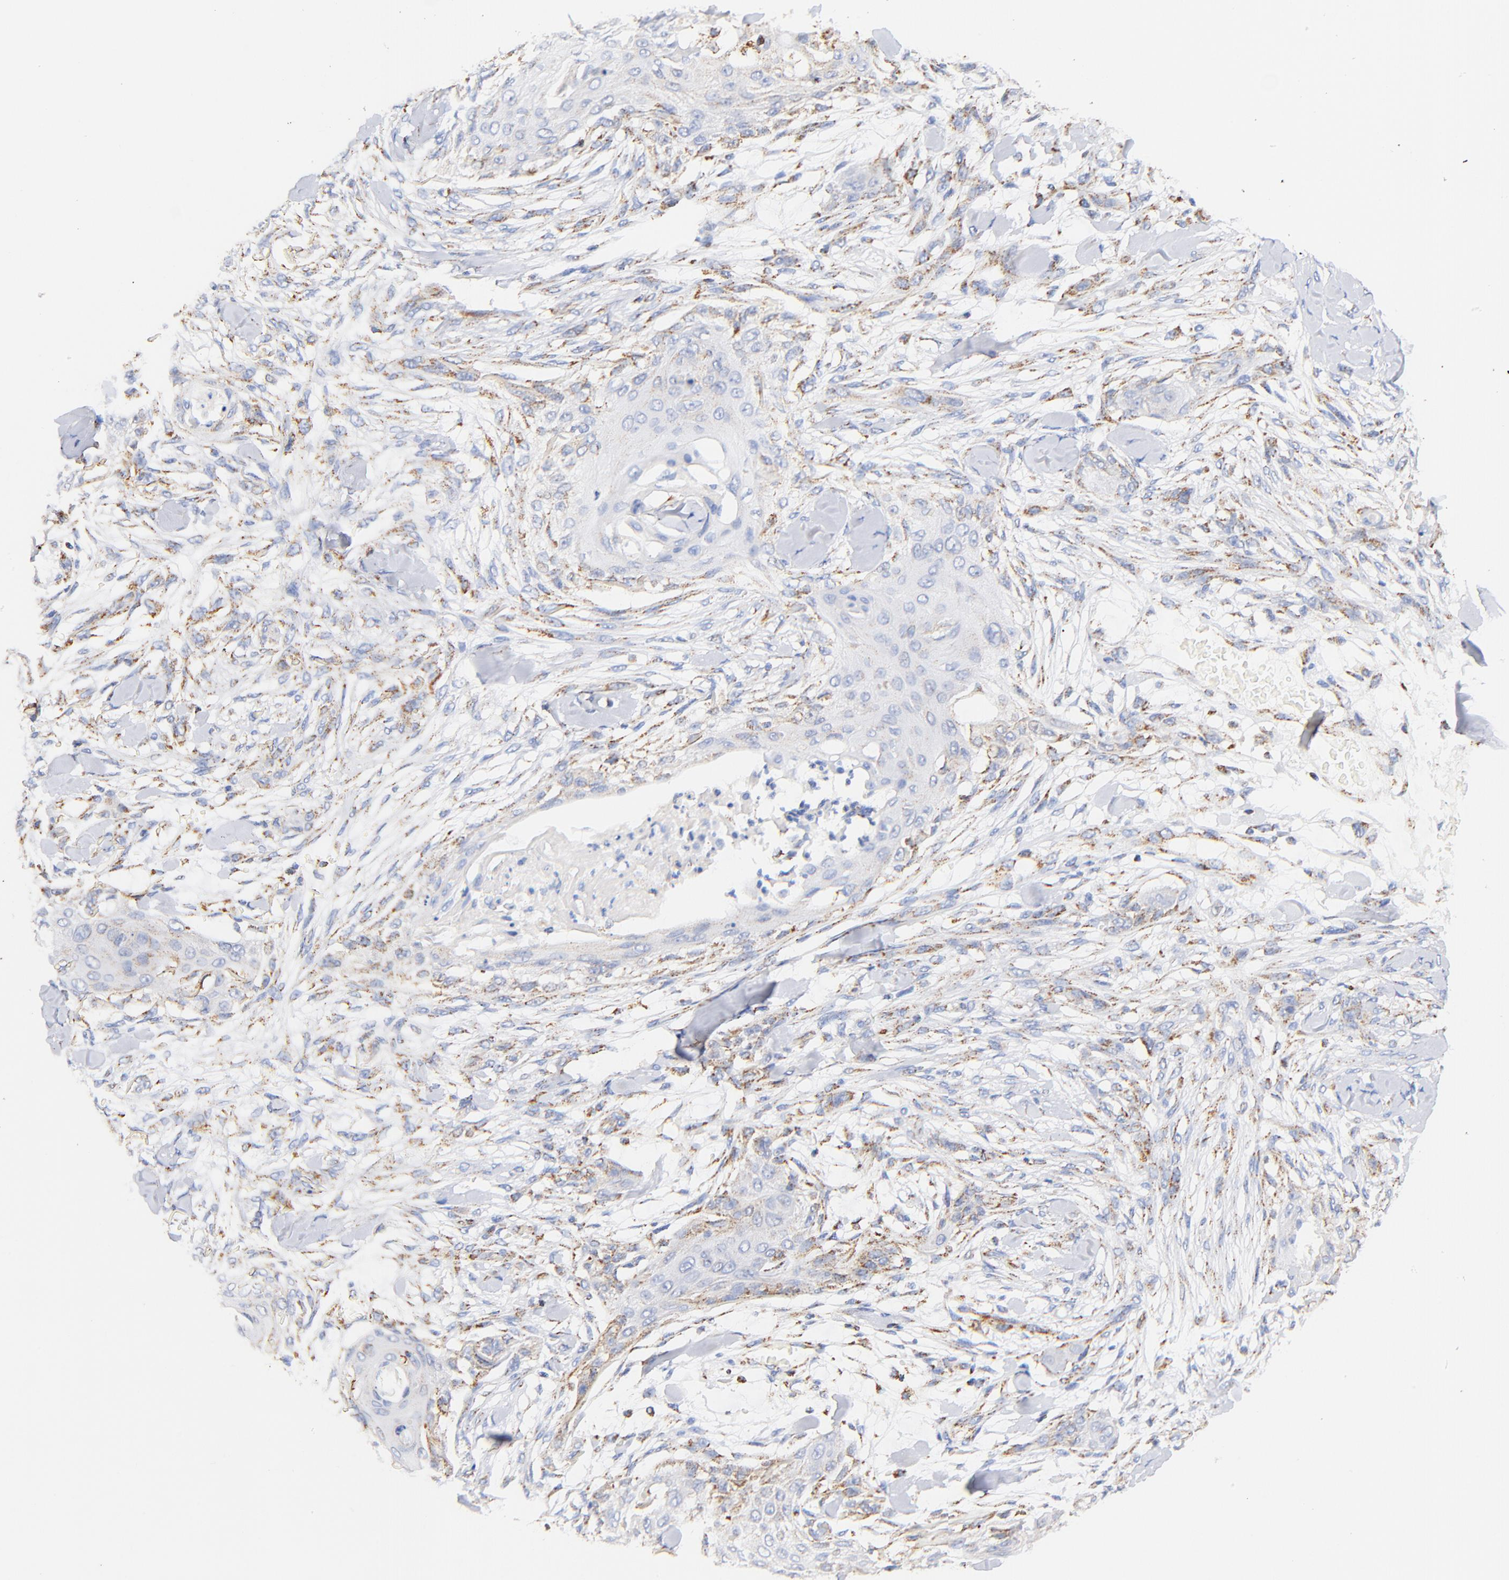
{"staining": {"intensity": "moderate", "quantity": "<25%", "location": "cytoplasmic/membranous"}, "tissue": "skin cancer", "cell_type": "Tumor cells", "image_type": "cancer", "snomed": [{"axis": "morphology", "description": "Squamous cell carcinoma, NOS"}, {"axis": "topography", "description": "Skin"}], "caption": "IHC staining of squamous cell carcinoma (skin), which reveals low levels of moderate cytoplasmic/membranous staining in about <25% of tumor cells indicating moderate cytoplasmic/membranous protein expression. The staining was performed using DAB (3,3'-diaminobenzidine) (brown) for protein detection and nuclei were counterstained in hematoxylin (blue).", "gene": "ATP5F1D", "patient": {"sex": "female", "age": 59}}